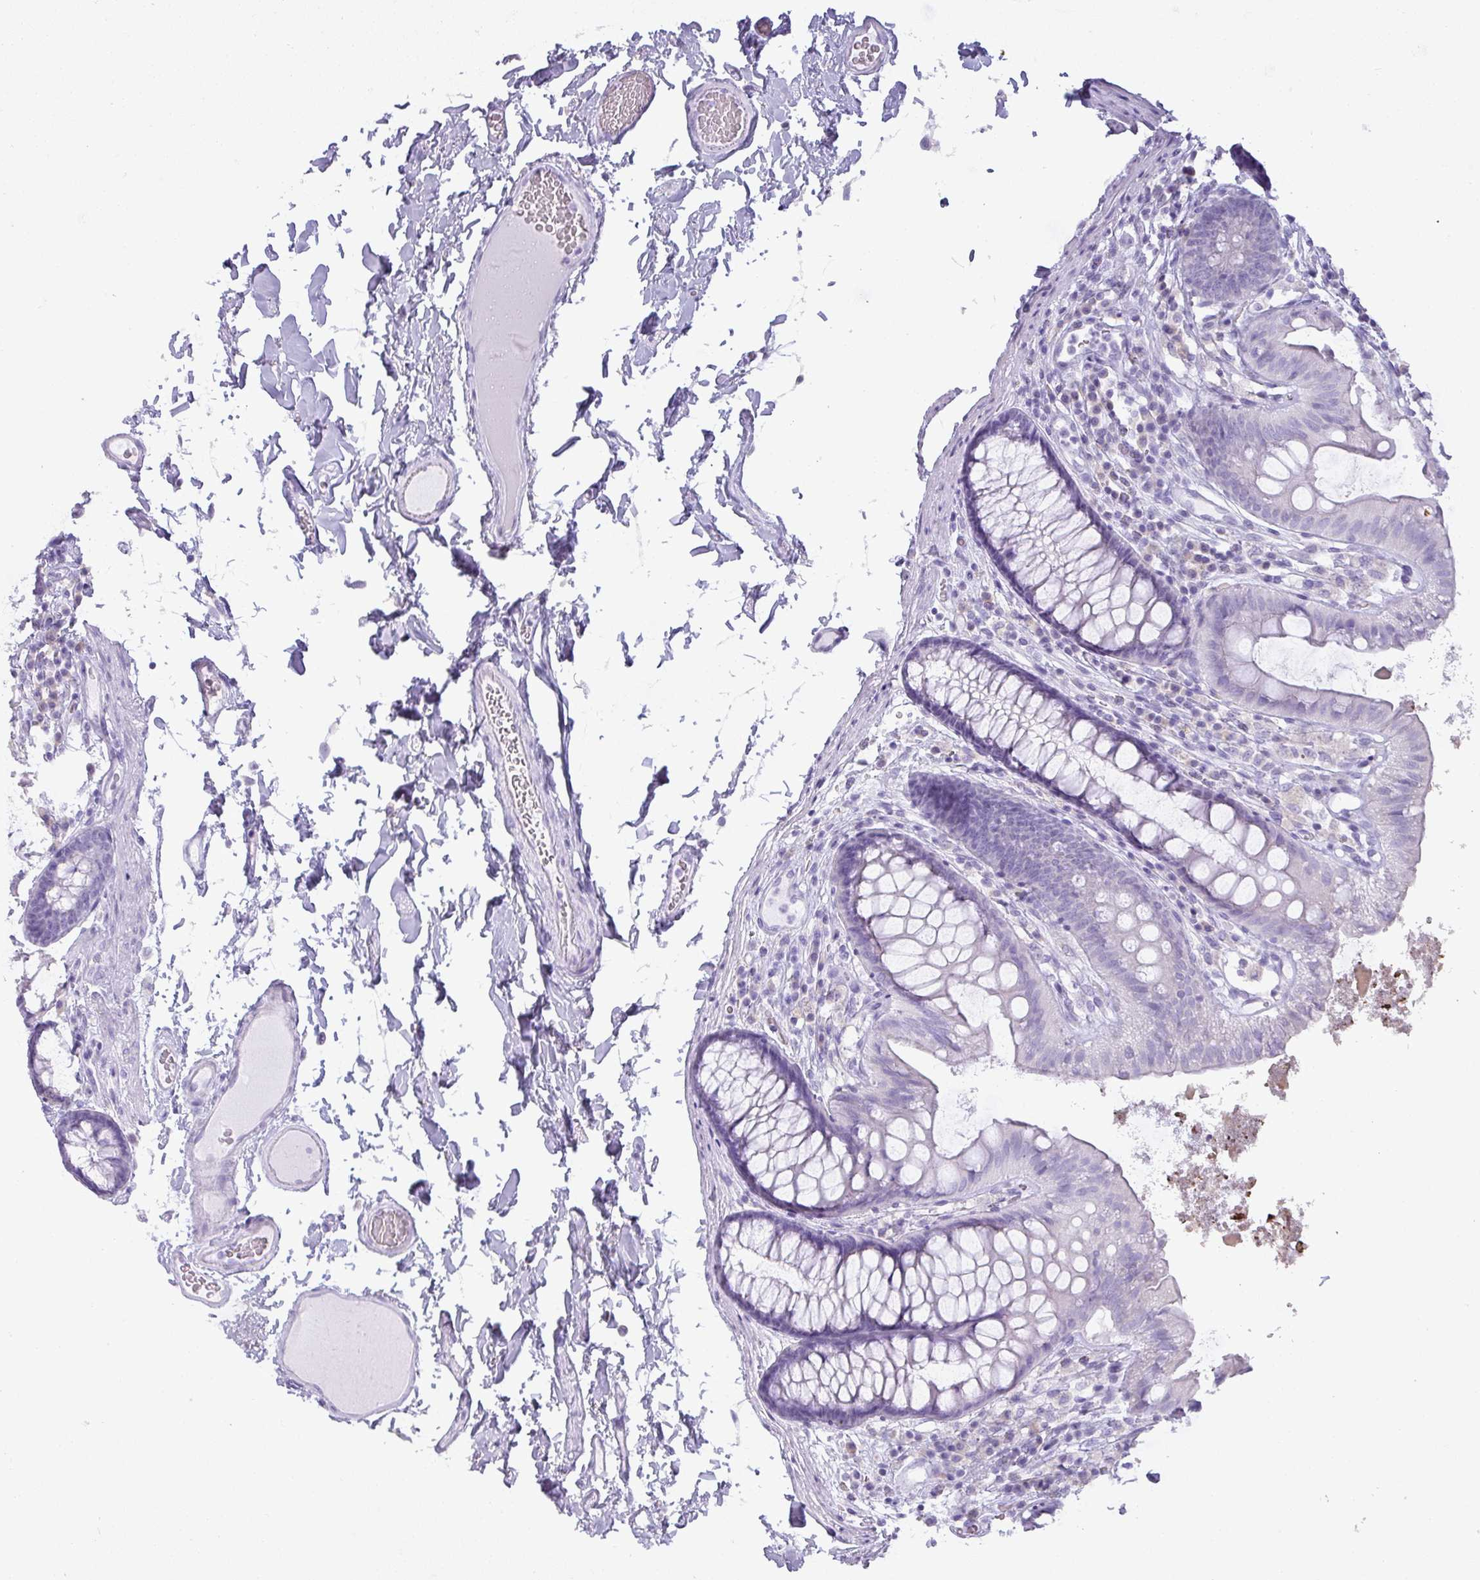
{"staining": {"intensity": "negative", "quantity": "none", "location": "none"}, "tissue": "colon", "cell_type": "Endothelial cells", "image_type": "normal", "snomed": [{"axis": "morphology", "description": "Normal tissue, NOS"}, {"axis": "topography", "description": "Colon"}], "caption": "The micrograph reveals no staining of endothelial cells in normal colon.", "gene": "PGA3", "patient": {"sex": "male", "age": 84}}